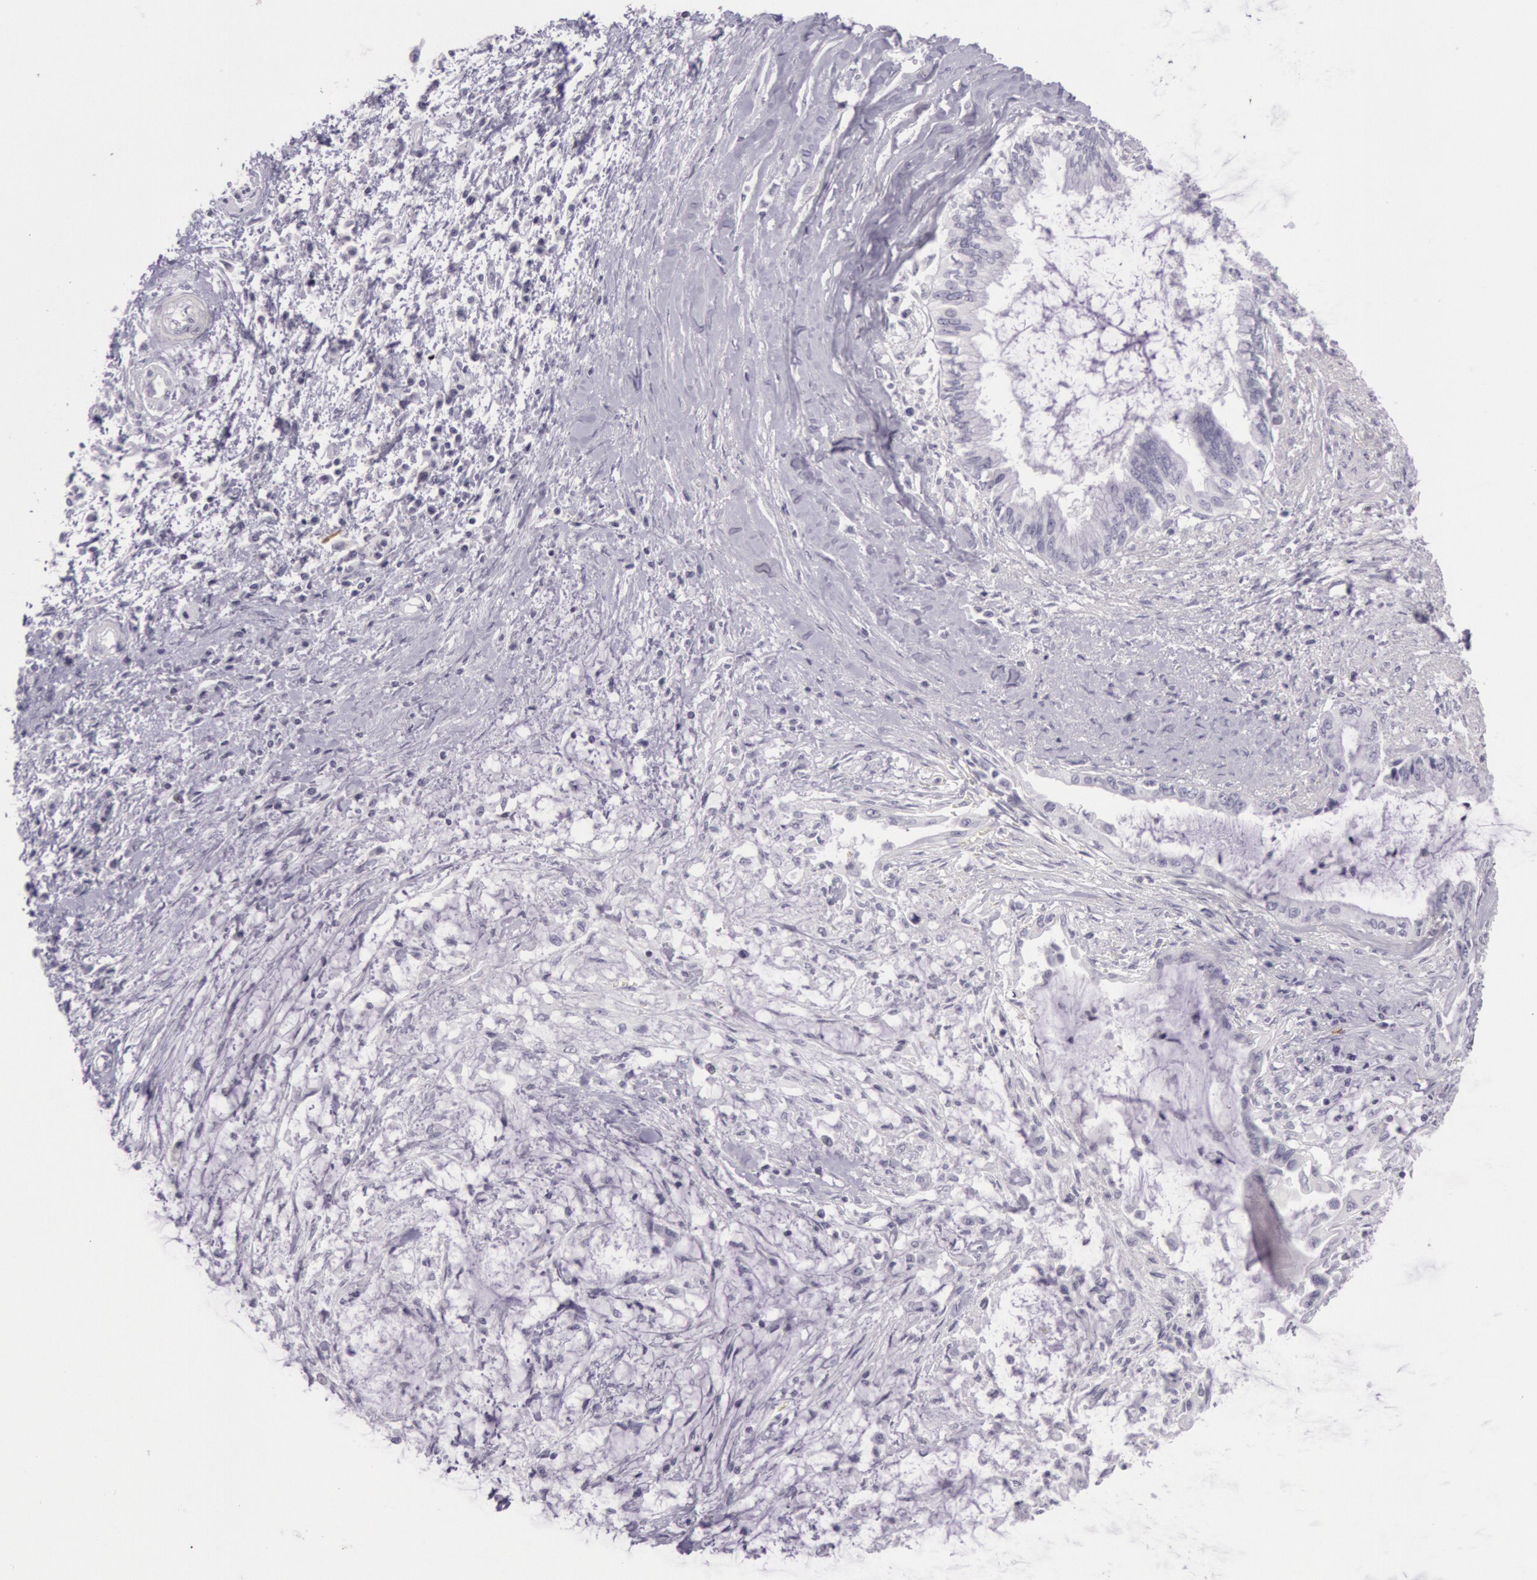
{"staining": {"intensity": "negative", "quantity": "none", "location": "none"}, "tissue": "pancreatic cancer", "cell_type": "Tumor cells", "image_type": "cancer", "snomed": [{"axis": "morphology", "description": "Adenocarcinoma, NOS"}, {"axis": "topography", "description": "Pancreas"}], "caption": "IHC of pancreatic cancer (adenocarcinoma) exhibits no expression in tumor cells.", "gene": "CKB", "patient": {"sex": "female", "age": 64}}